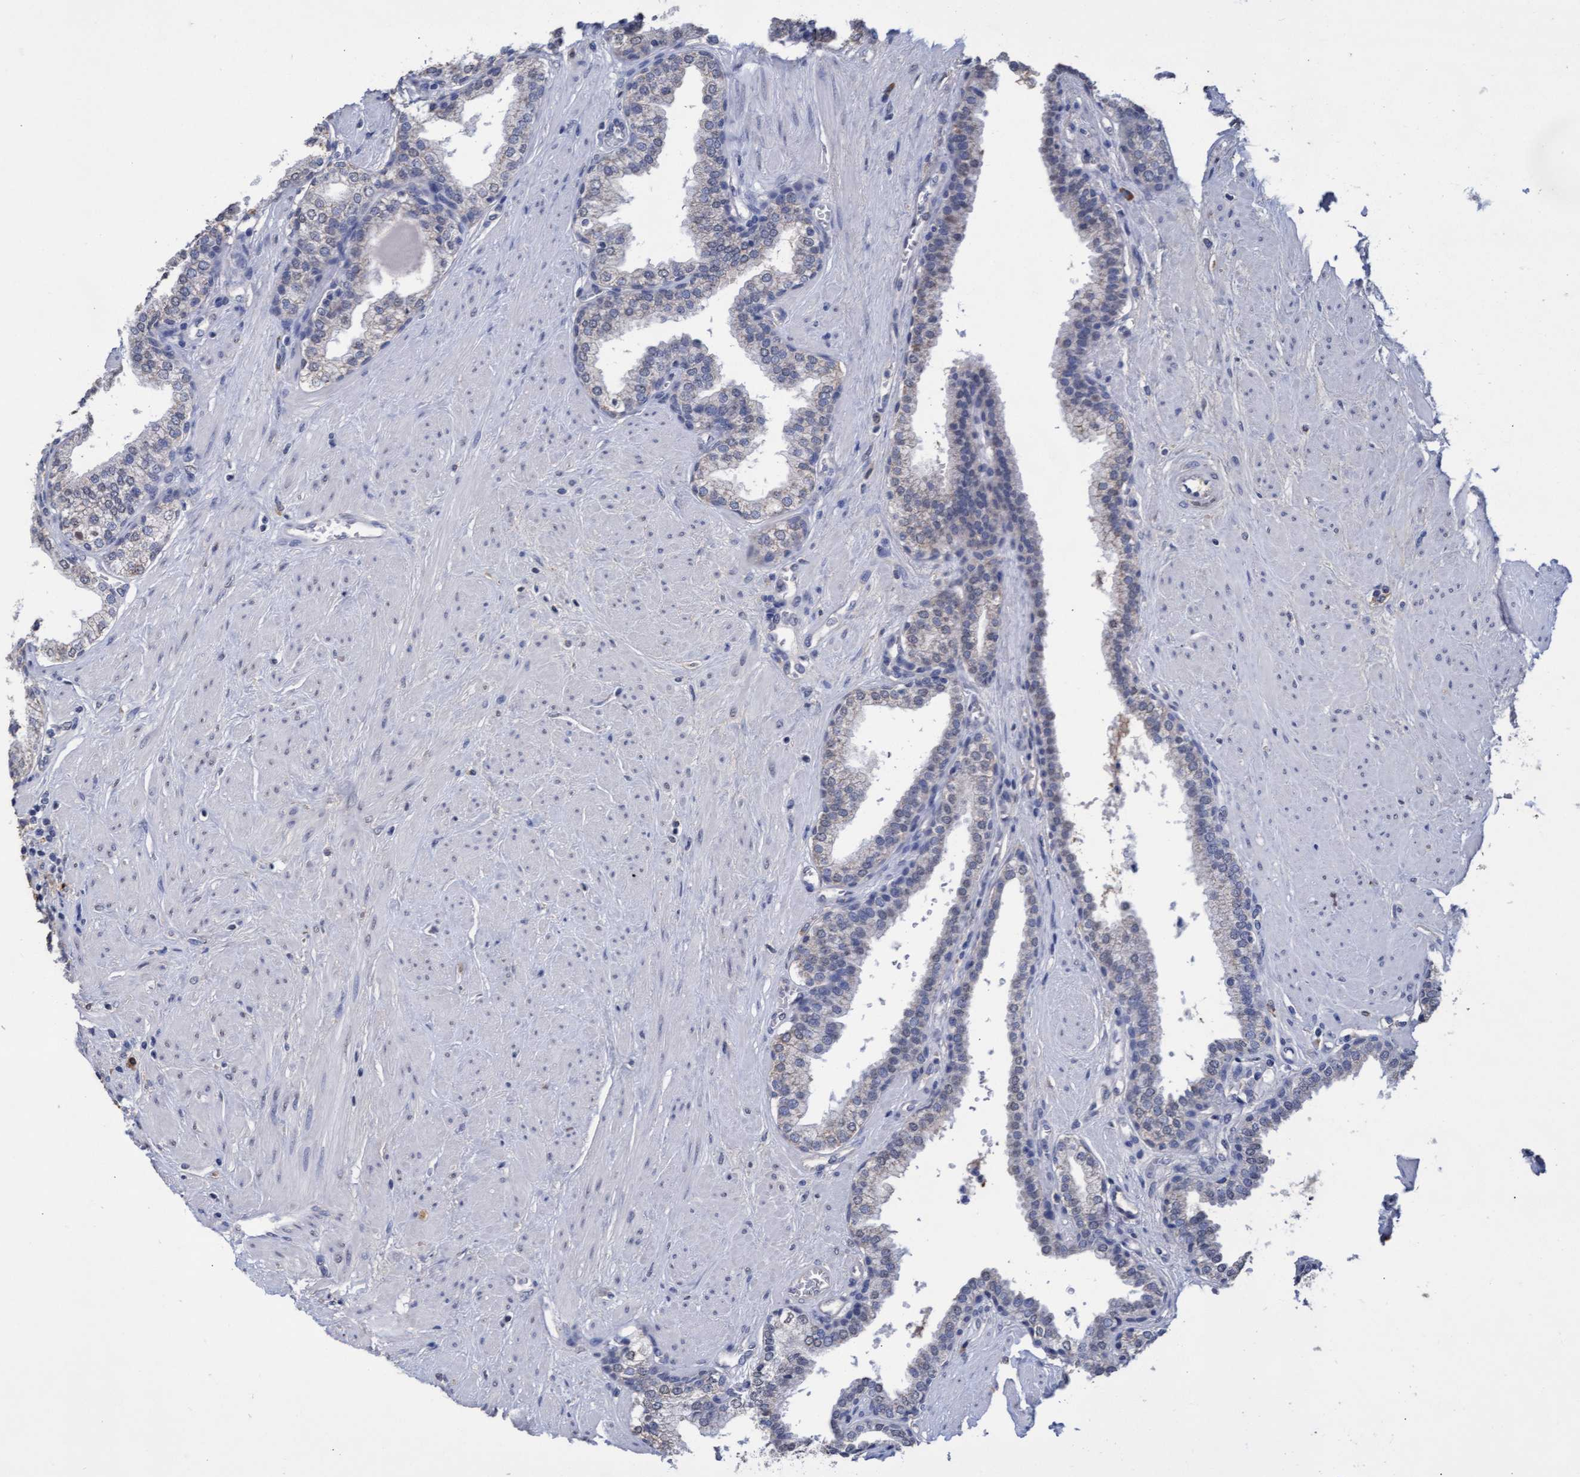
{"staining": {"intensity": "moderate", "quantity": "<25%", "location": "cytoplasmic/membranous"}, "tissue": "prostate", "cell_type": "Glandular cells", "image_type": "normal", "snomed": [{"axis": "morphology", "description": "Normal tissue, NOS"}, {"axis": "topography", "description": "Prostate"}], "caption": "Protein analysis of unremarkable prostate displays moderate cytoplasmic/membranous staining in about <25% of glandular cells. Using DAB (3,3'-diaminobenzidine) (brown) and hematoxylin (blue) stains, captured at high magnification using brightfield microscopy.", "gene": "GPR39", "patient": {"sex": "male", "age": 51}}